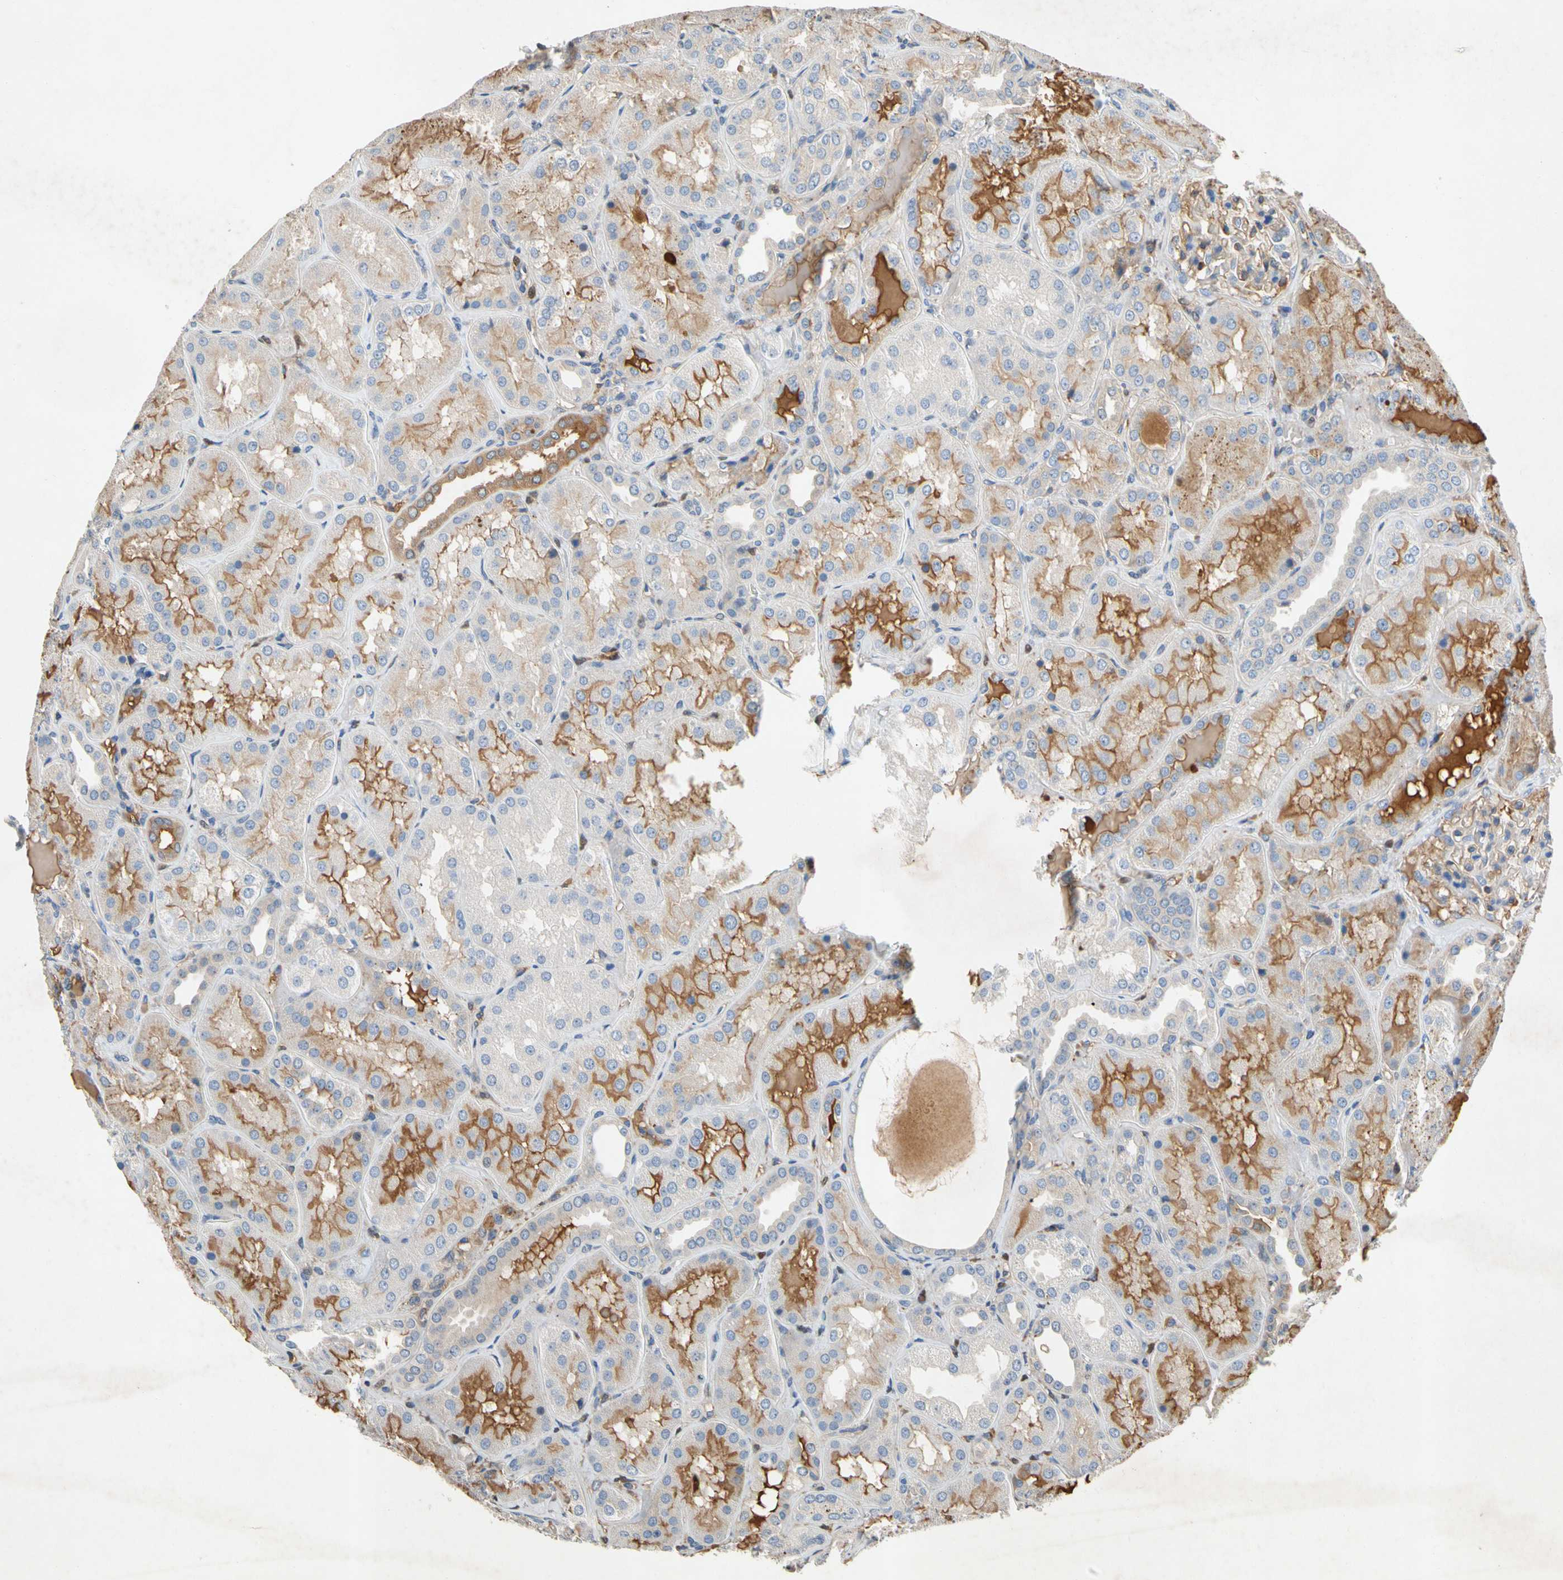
{"staining": {"intensity": "weak", "quantity": "25%-75%", "location": "cytoplasmic/membranous"}, "tissue": "kidney", "cell_type": "Cells in glomeruli", "image_type": "normal", "snomed": [{"axis": "morphology", "description": "Normal tissue, NOS"}, {"axis": "topography", "description": "Kidney"}], "caption": "This histopathology image displays IHC staining of benign kidney, with low weak cytoplasmic/membranous expression in approximately 25%-75% of cells in glomeruli.", "gene": "NDFIP2", "patient": {"sex": "female", "age": 56}}